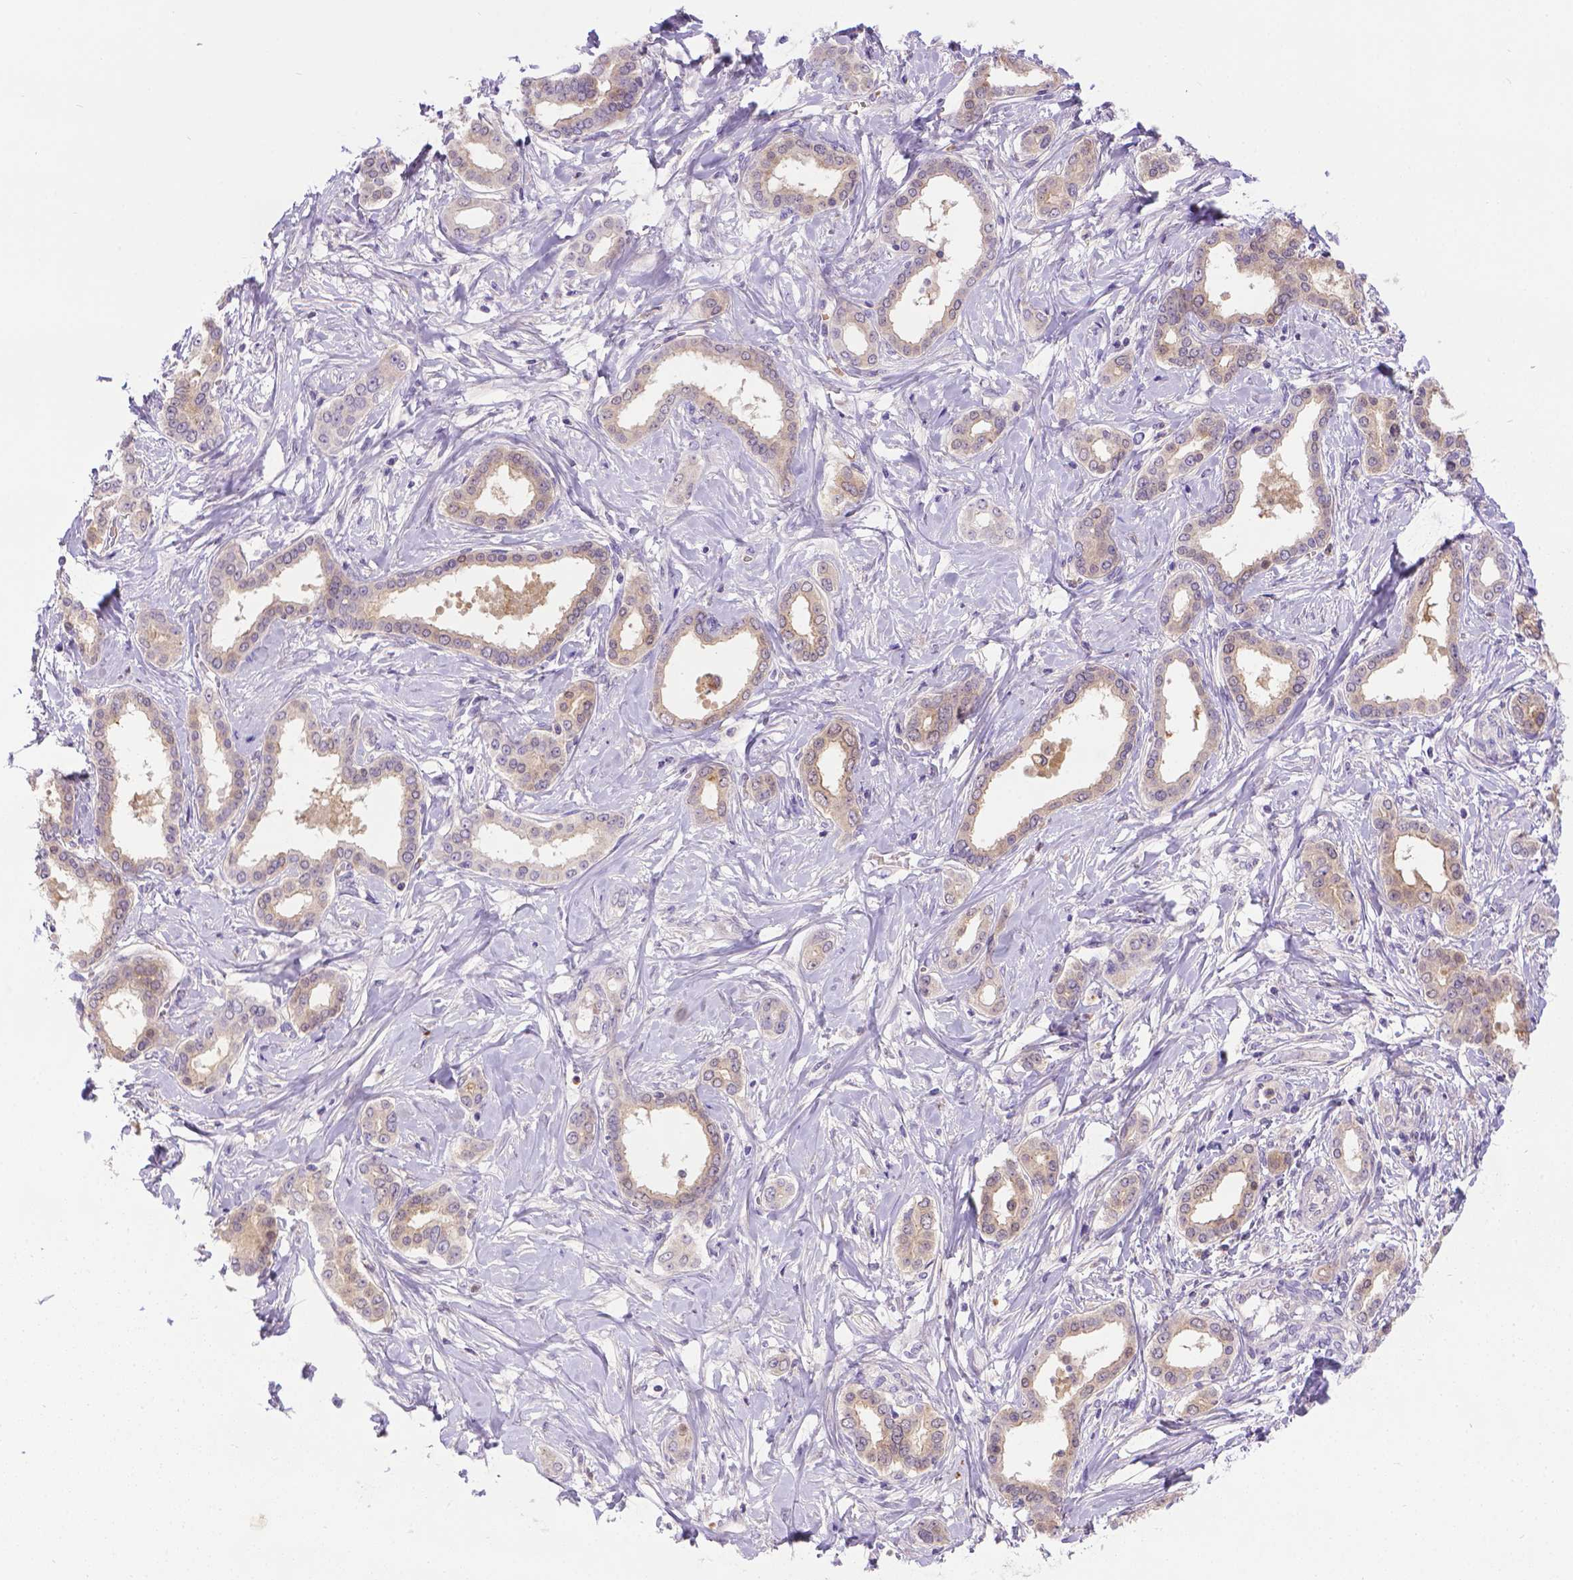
{"staining": {"intensity": "negative", "quantity": "none", "location": "none"}, "tissue": "liver cancer", "cell_type": "Tumor cells", "image_type": "cancer", "snomed": [{"axis": "morphology", "description": "Cholangiocarcinoma"}, {"axis": "topography", "description": "Liver"}], "caption": "Tumor cells are negative for protein expression in human cholangiocarcinoma (liver).", "gene": "TM4SF18", "patient": {"sex": "female", "age": 47}}